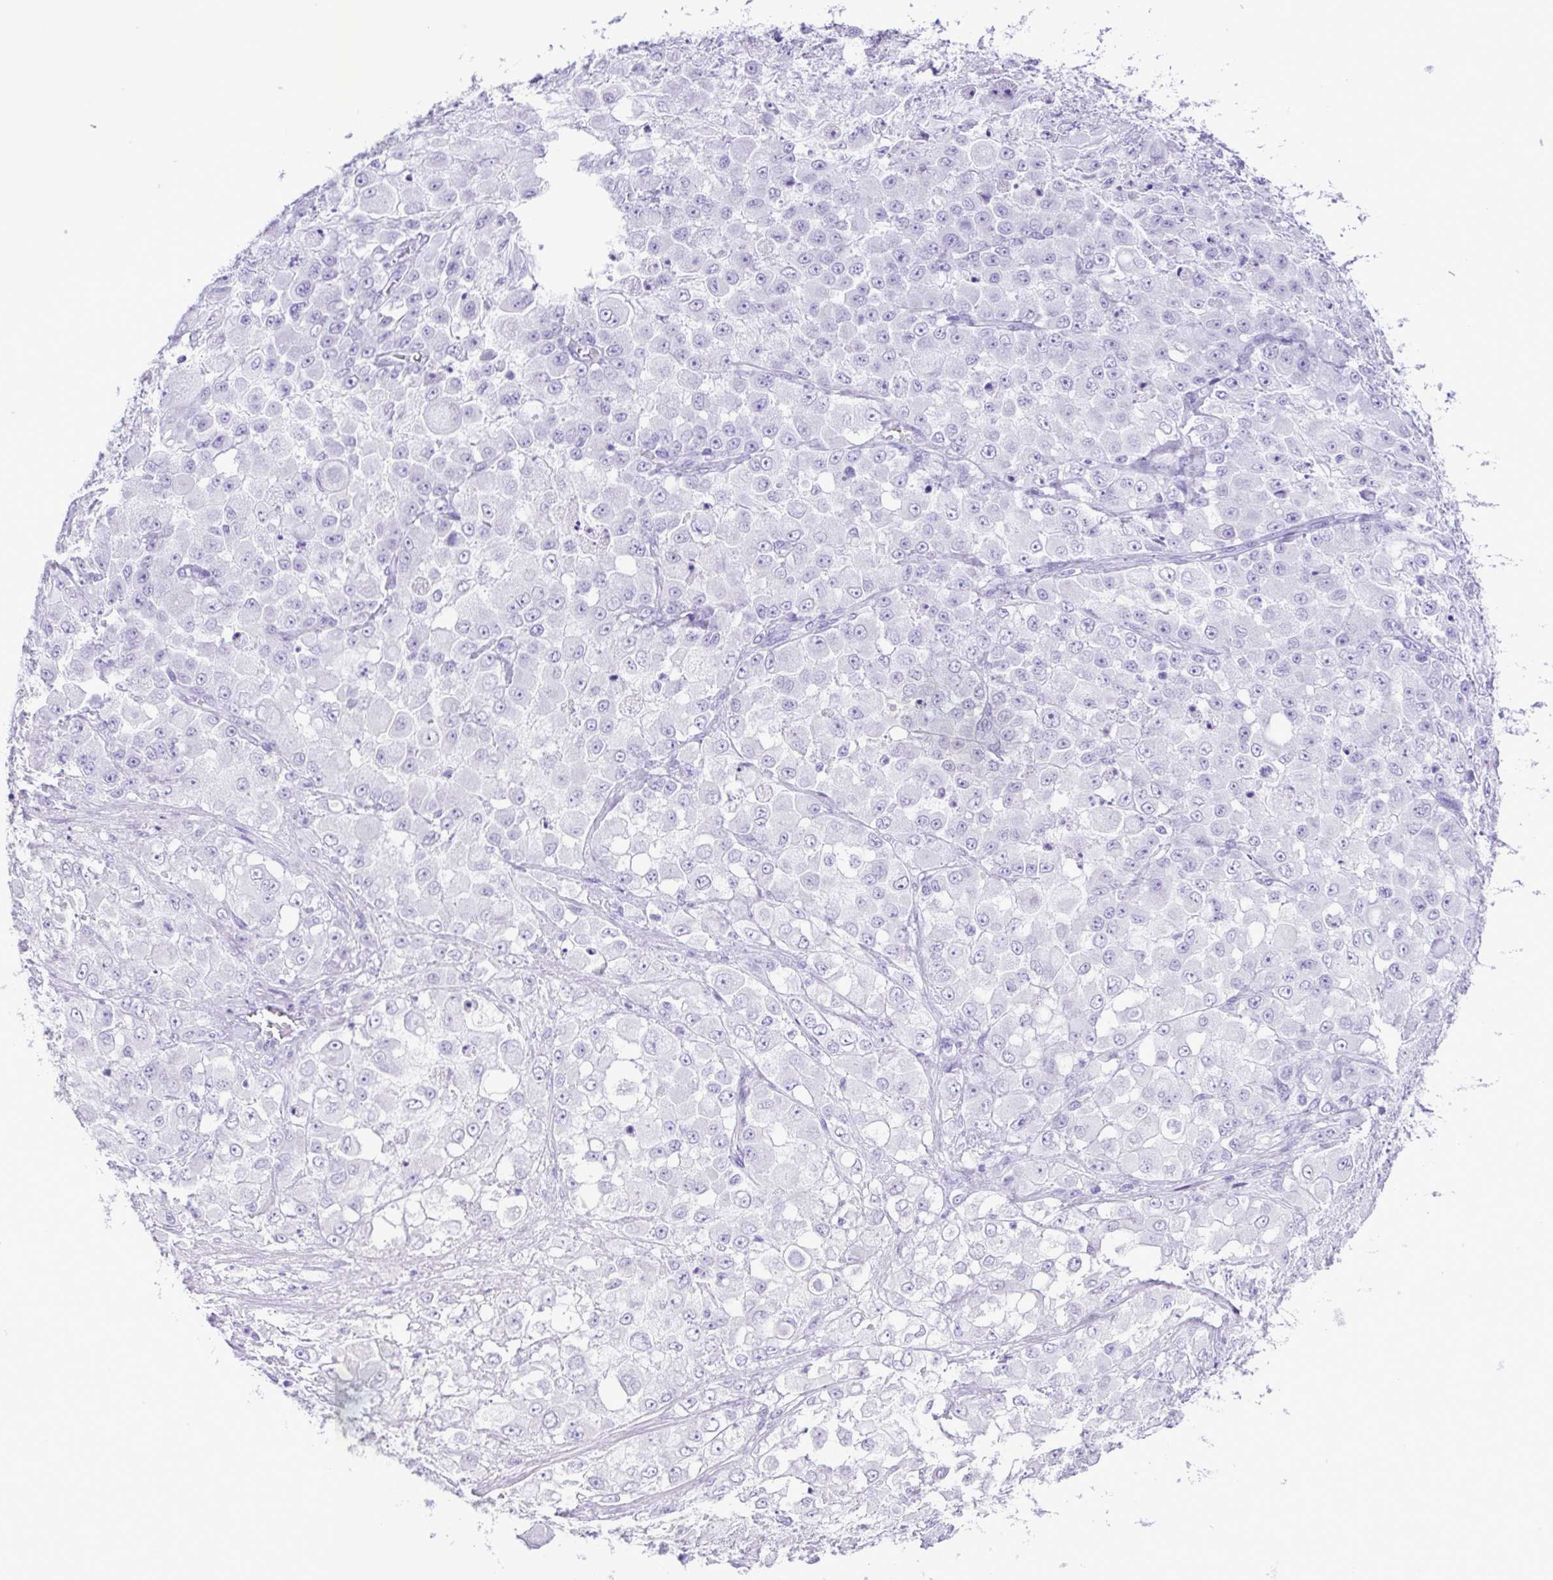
{"staining": {"intensity": "negative", "quantity": "none", "location": "none"}, "tissue": "stomach cancer", "cell_type": "Tumor cells", "image_type": "cancer", "snomed": [{"axis": "morphology", "description": "Adenocarcinoma, NOS"}, {"axis": "topography", "description": "Stomach"}], "caption": "Protein analysis of stomach cancer (adenocarcinoma) exhibits no significant staining in tumor cells.", "gene": "CASP14", "patient": {"sex": "female", "age": 76}}